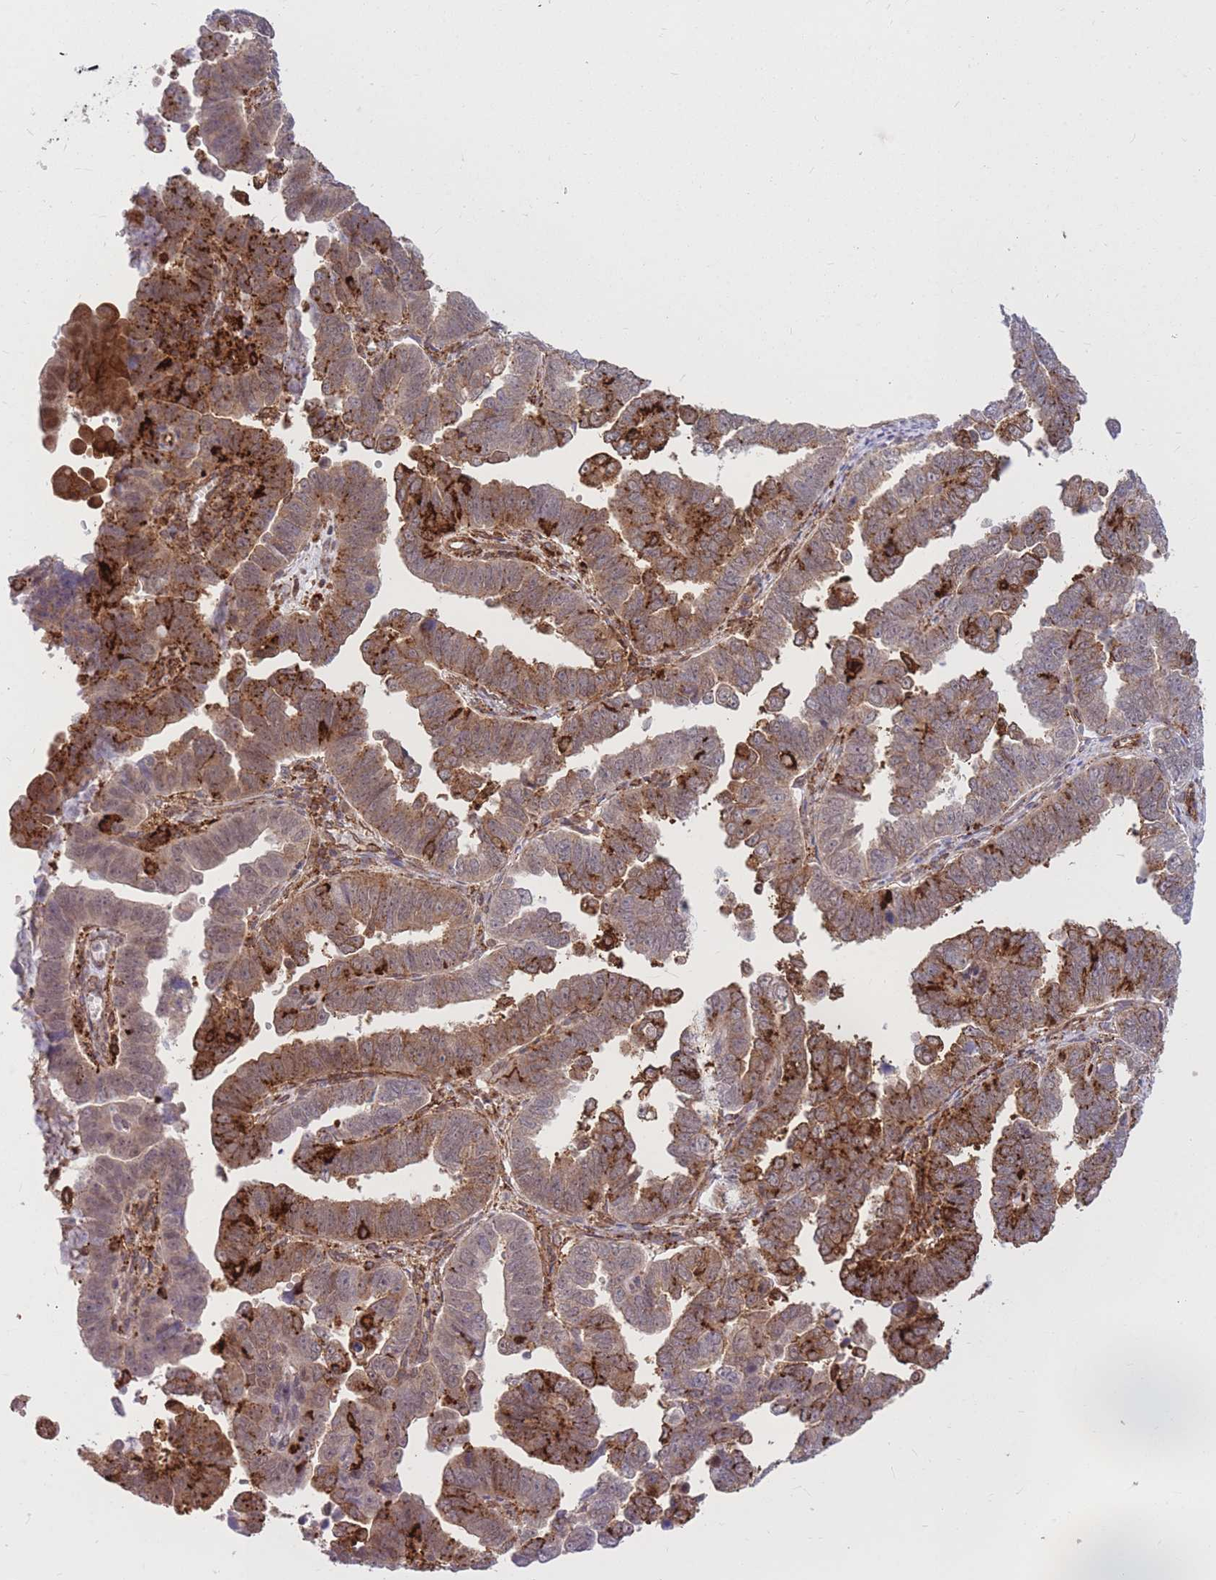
{"staining": {"intensity": "strong", "quantity": "25%-75%", "location": "cytoplasmic/membranous"}, "tissue": "endometrial cancer", "cell_type": "Tumor cells", "image_type": "cancer", "snomed": [{"axis": "morphology", "description": "Adenocarcinoma, NOS"}, {"axis": "topography", "description": "Endometrium"}], "caption": "The immunohistochemical stain shows strong cytoplasmic/membranous positivity in tumor cells of endometrial adenocarcinoma tissue.", "gene": "TCF20", "patient": {"sex": "female", "age": 75}}